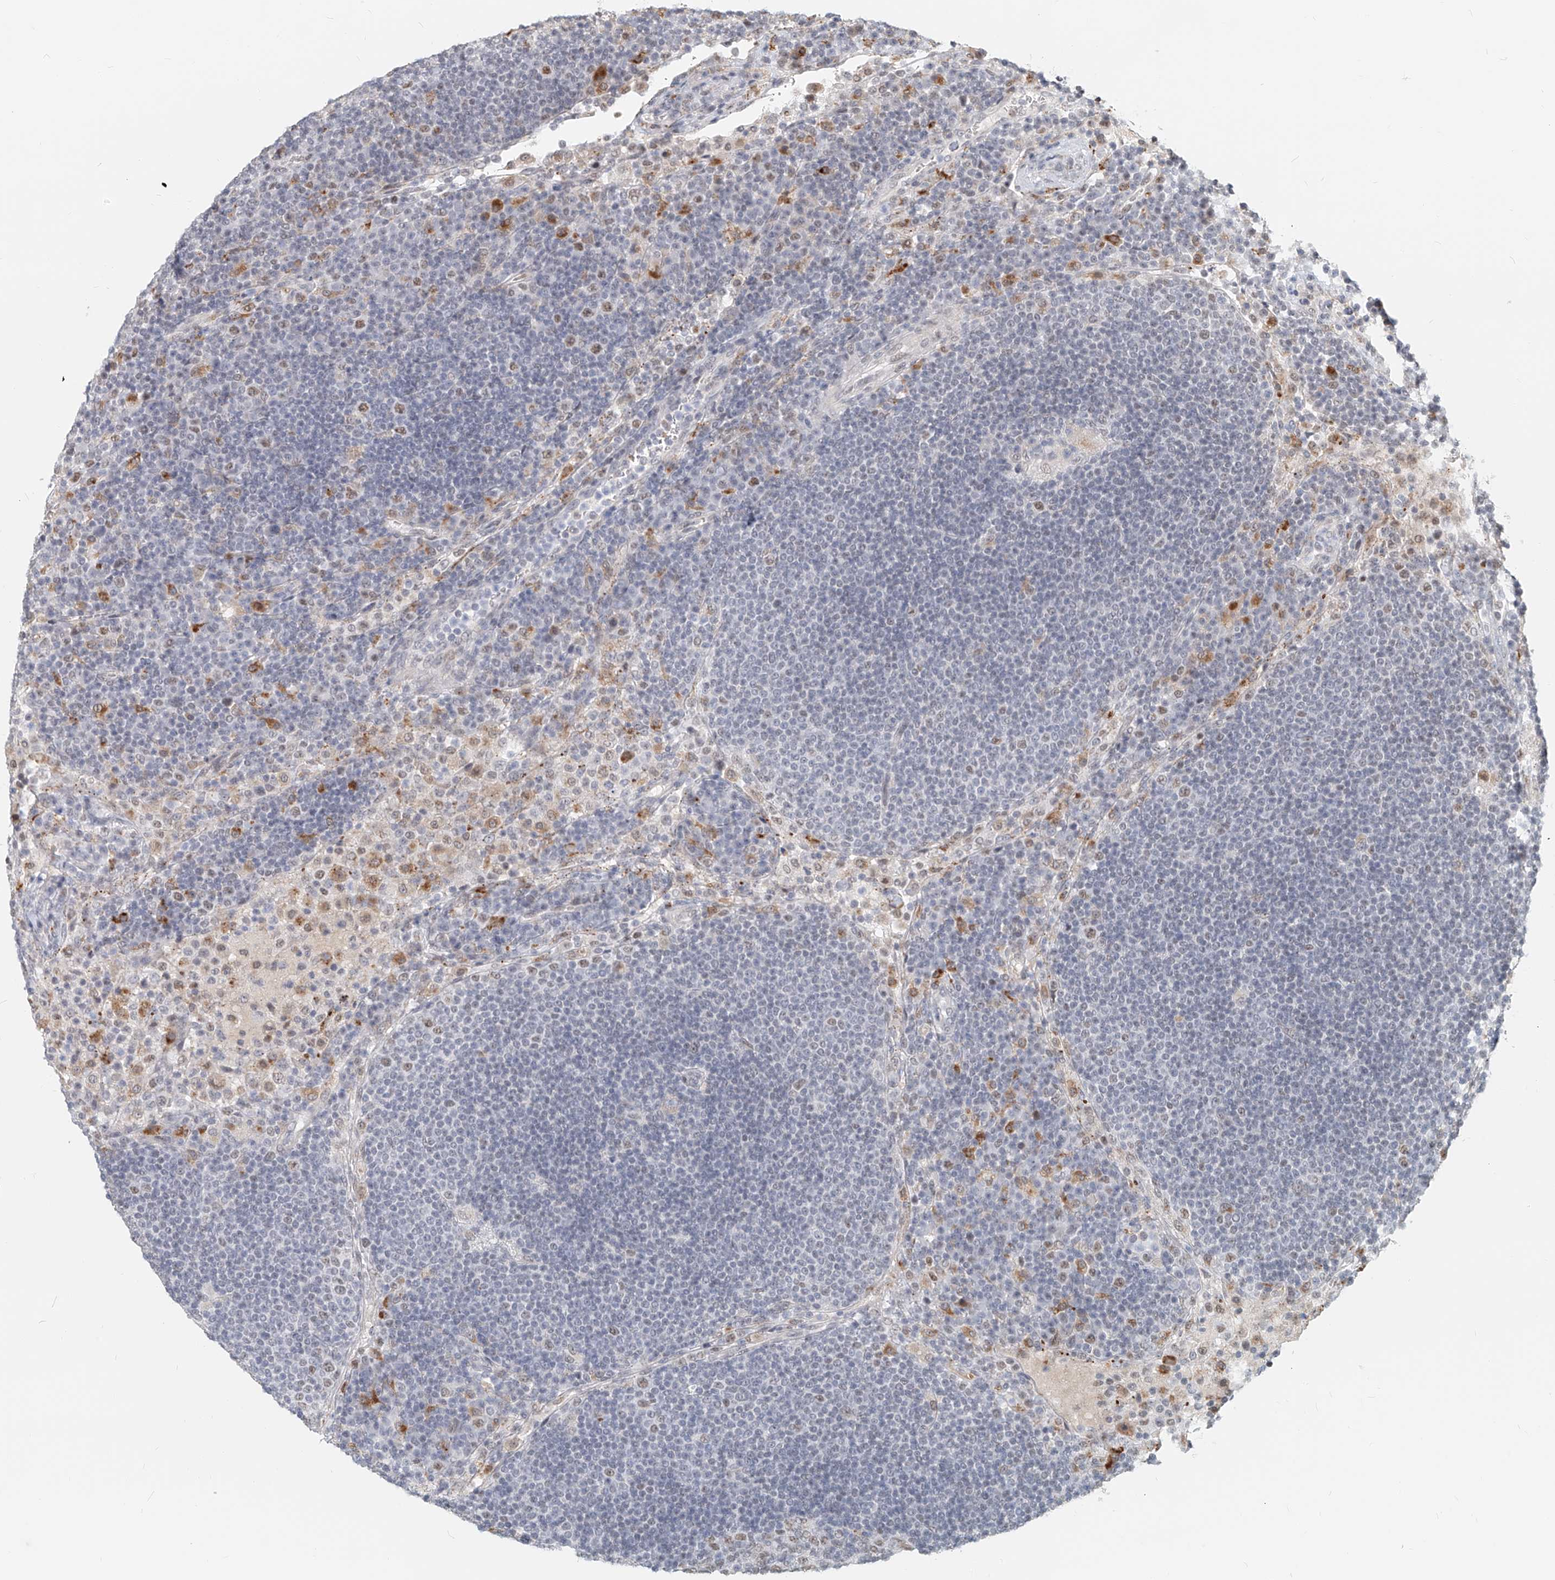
{"staining": {"intensity": "negative", "quantity": "none", "location": "none"}, "tissue": "lymph node", "cell_type": "Germinal center cells", "image_type": "normal", "snomed": [{"axis": "morphology", "description": "Normal tissue, NOS"}, {"axis": "topography", "description": "Lymph node"}], "caption": "The immunohistochemistry (IHC) histopathology image has no significant positivity in germinal center cells of lymph node. (DAB (3,3'-diaminobenzidine) IHC, high magnification).", "gene": "SASH1", "patient": {"sex": "female", "age": 53}}